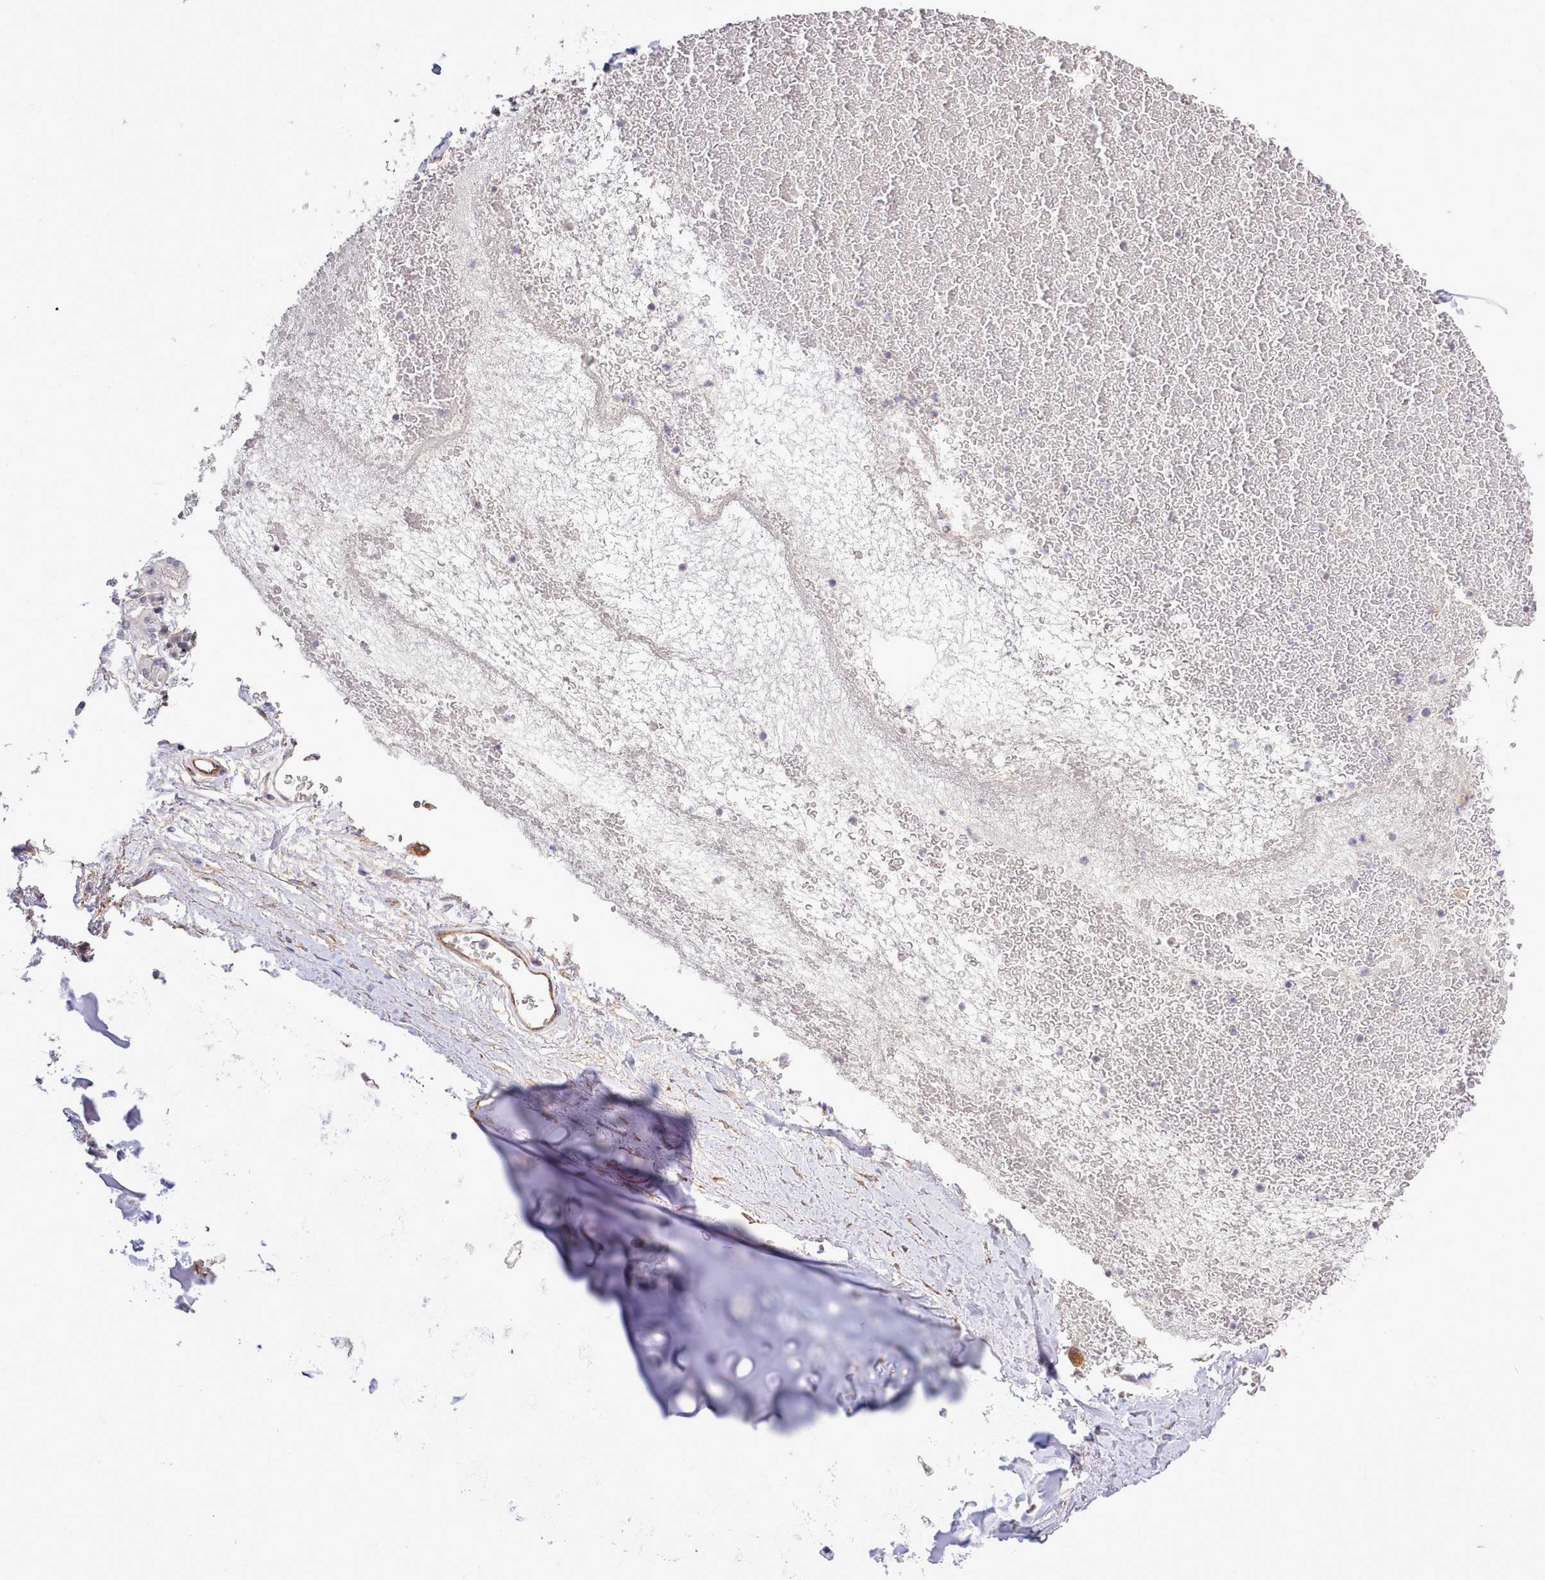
{"staining": {"intensity": "moderate", "quantity": "25%-75%", "location": "cytoplasmic/membranous,nuclear"}, "tissue": "soft tissue", "cell_type": "Chondrocytes", "image_type": "normal", "snomed": [{"axis": "morphology", "description": "Normal tissue, NOS"}, {"axis": "topography", "description": "Cartilage tissue"}], "caption": "This photomicrograph demonstrates unremarkable soft tissue stained with immunohistochemistry to label a protein in brown. The cytoplasmic/membranous,nuclear of chondrocytes show moderate positivity for the protein. Nuclei are counter-stained blue.", "gene": "ZC3H13", "patient": {"sex": "male", "age": 73}}